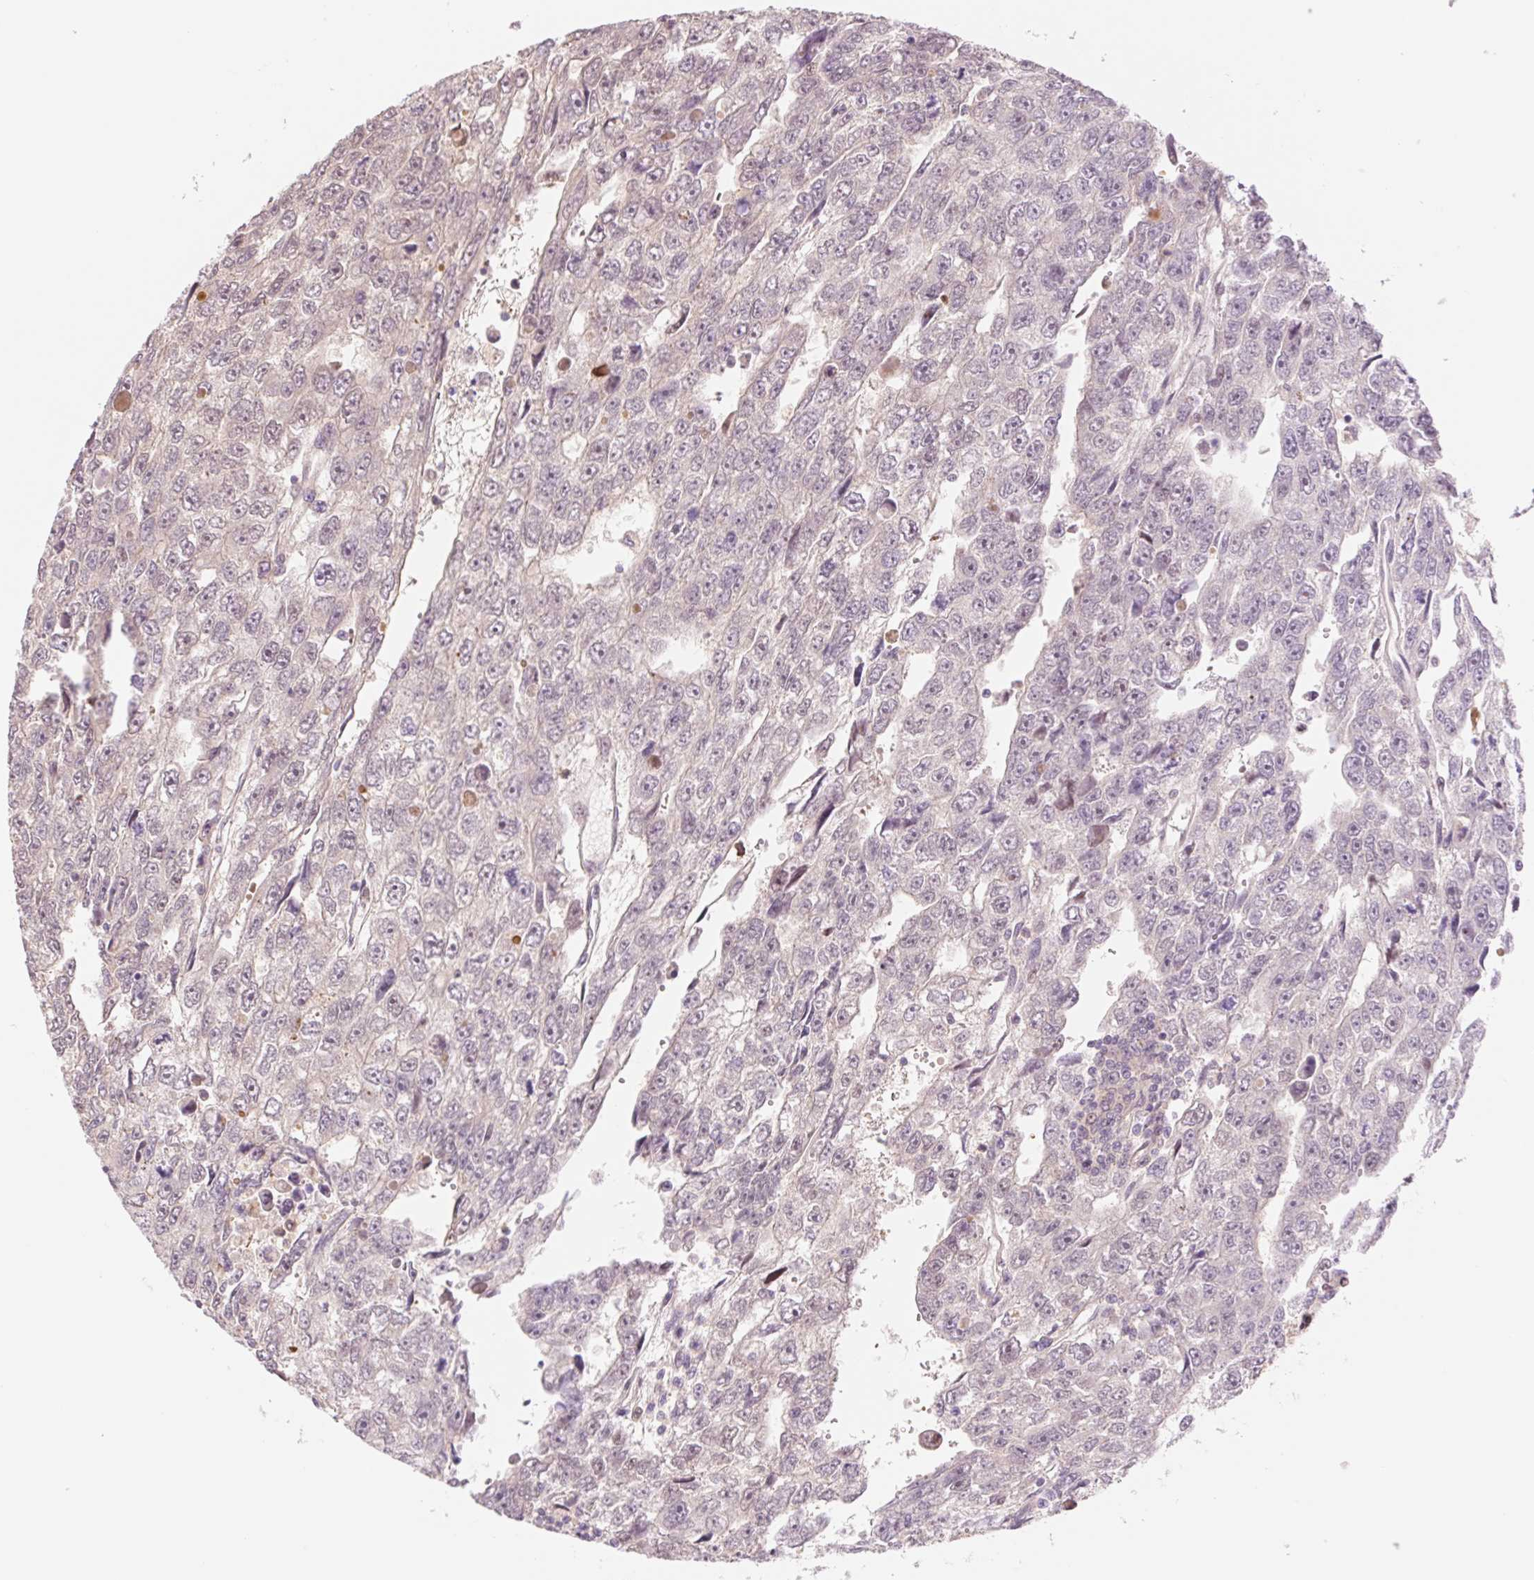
{"staining": {"intensity": "weak", "quantity": "25%-75%", "location": "nuclear"}, "tissue": "testis cancer", "cell_type": "Tumor cells", "image_type": "cancer", "snomed": [{"axis": "morphology", "description": "Carcinoma, Embryonal, NOS"}, {"axis": "topography", "description": "Testis"}], "caption": "Immunohistochemical staining of embryonal carcinoma (testis) shows low levels of weak nuclear staining in approximately 25%-75% of tumor cells.", "gene": "HEBP1", "patient": {"sex": "male", "age": 20}}